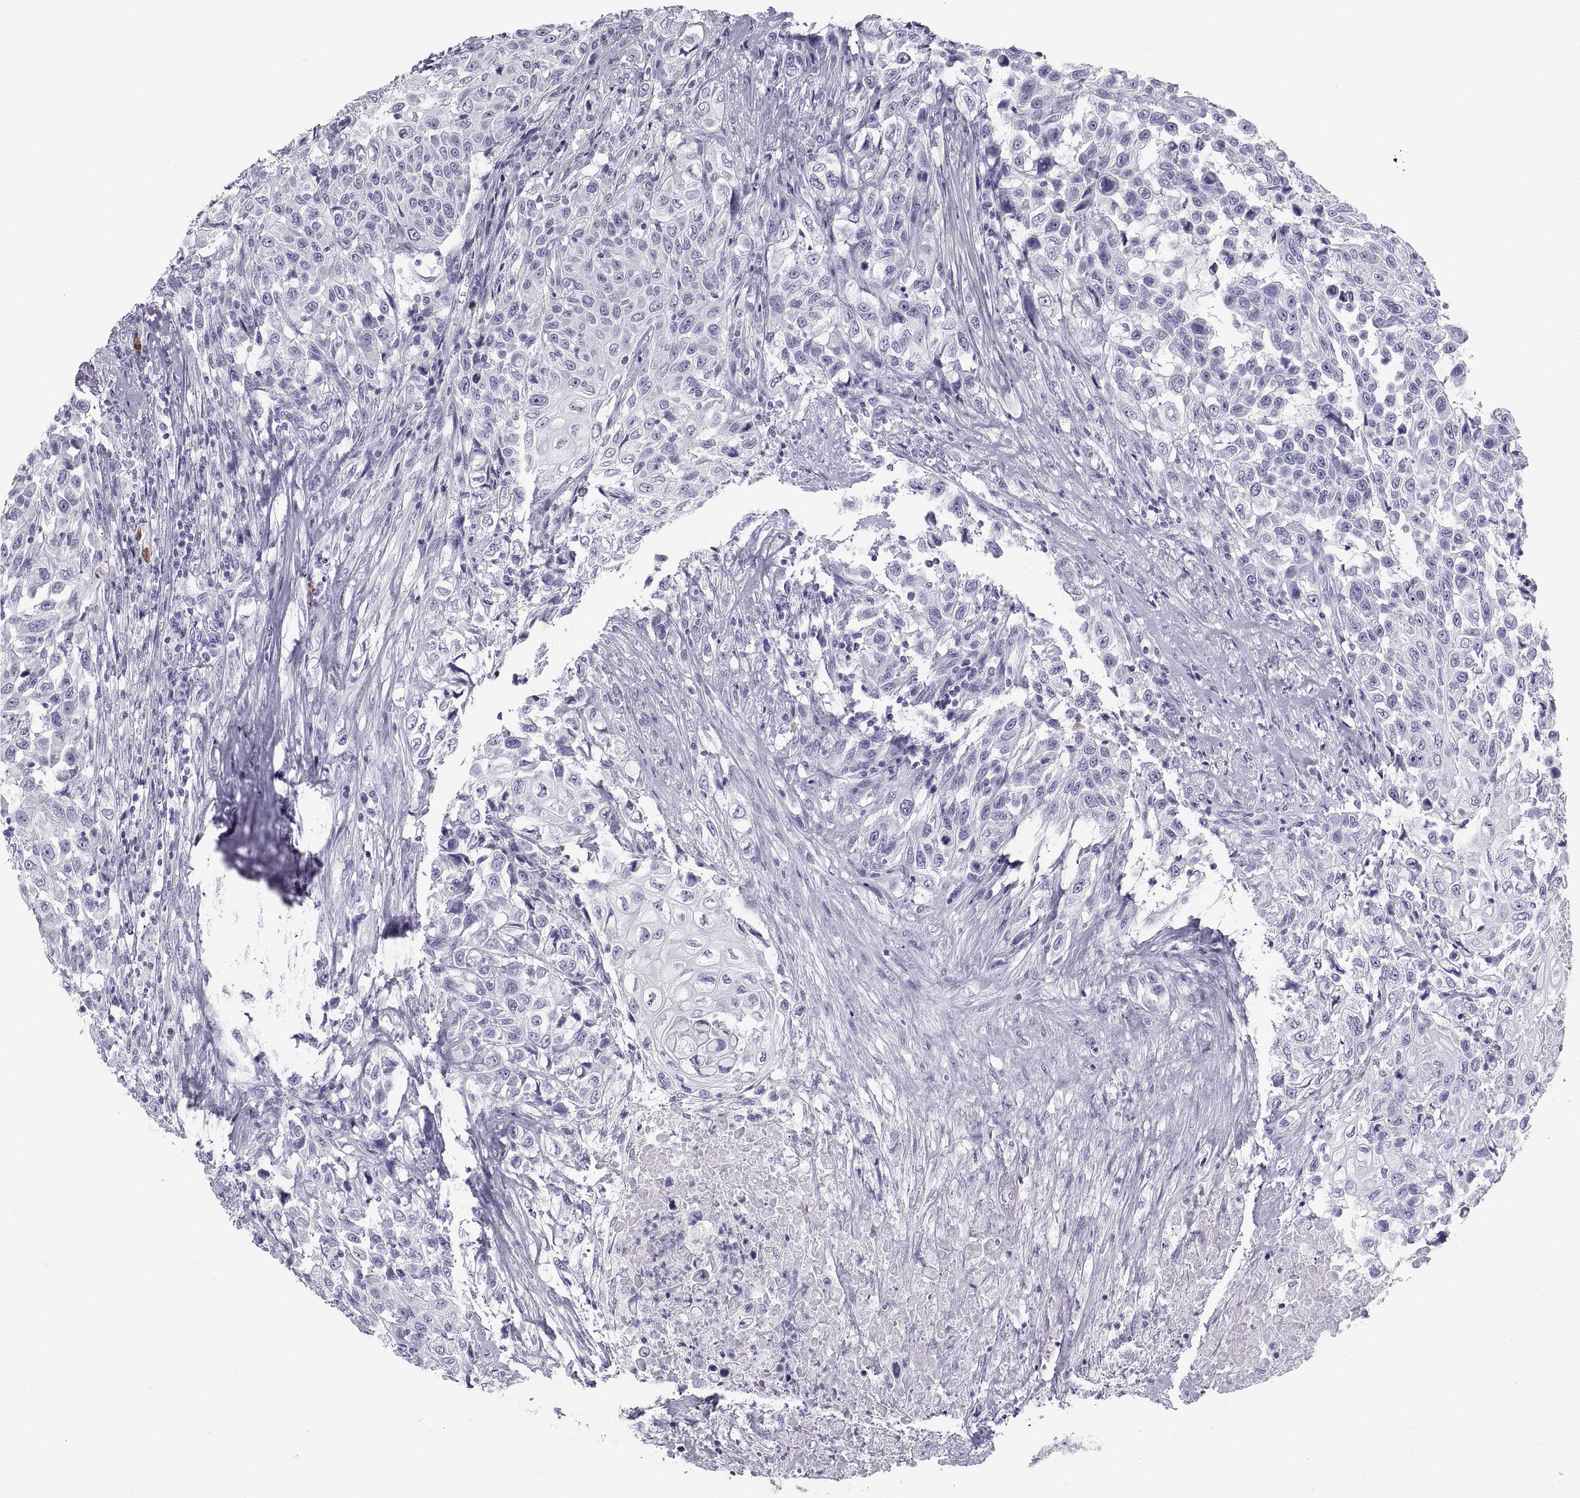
{"staining": {"intensity": "negative", "quantity": "none", "location": "none"}, "tissue": "urothelial cancer", "cell_type": "Tumor cells", "image_type": "cancer", "snomed": [{"axis": "morphology", "description": "Urothelial carcinoma, High grade"}, {"axis": "topography", "description": "Urinary bladder"}], "caption": "Urothelial cancer stained for a protein using IHC reveals no expression tumor cells.", "gene": "CT47A10", "patient": {"sex": "female", "age": 56}}